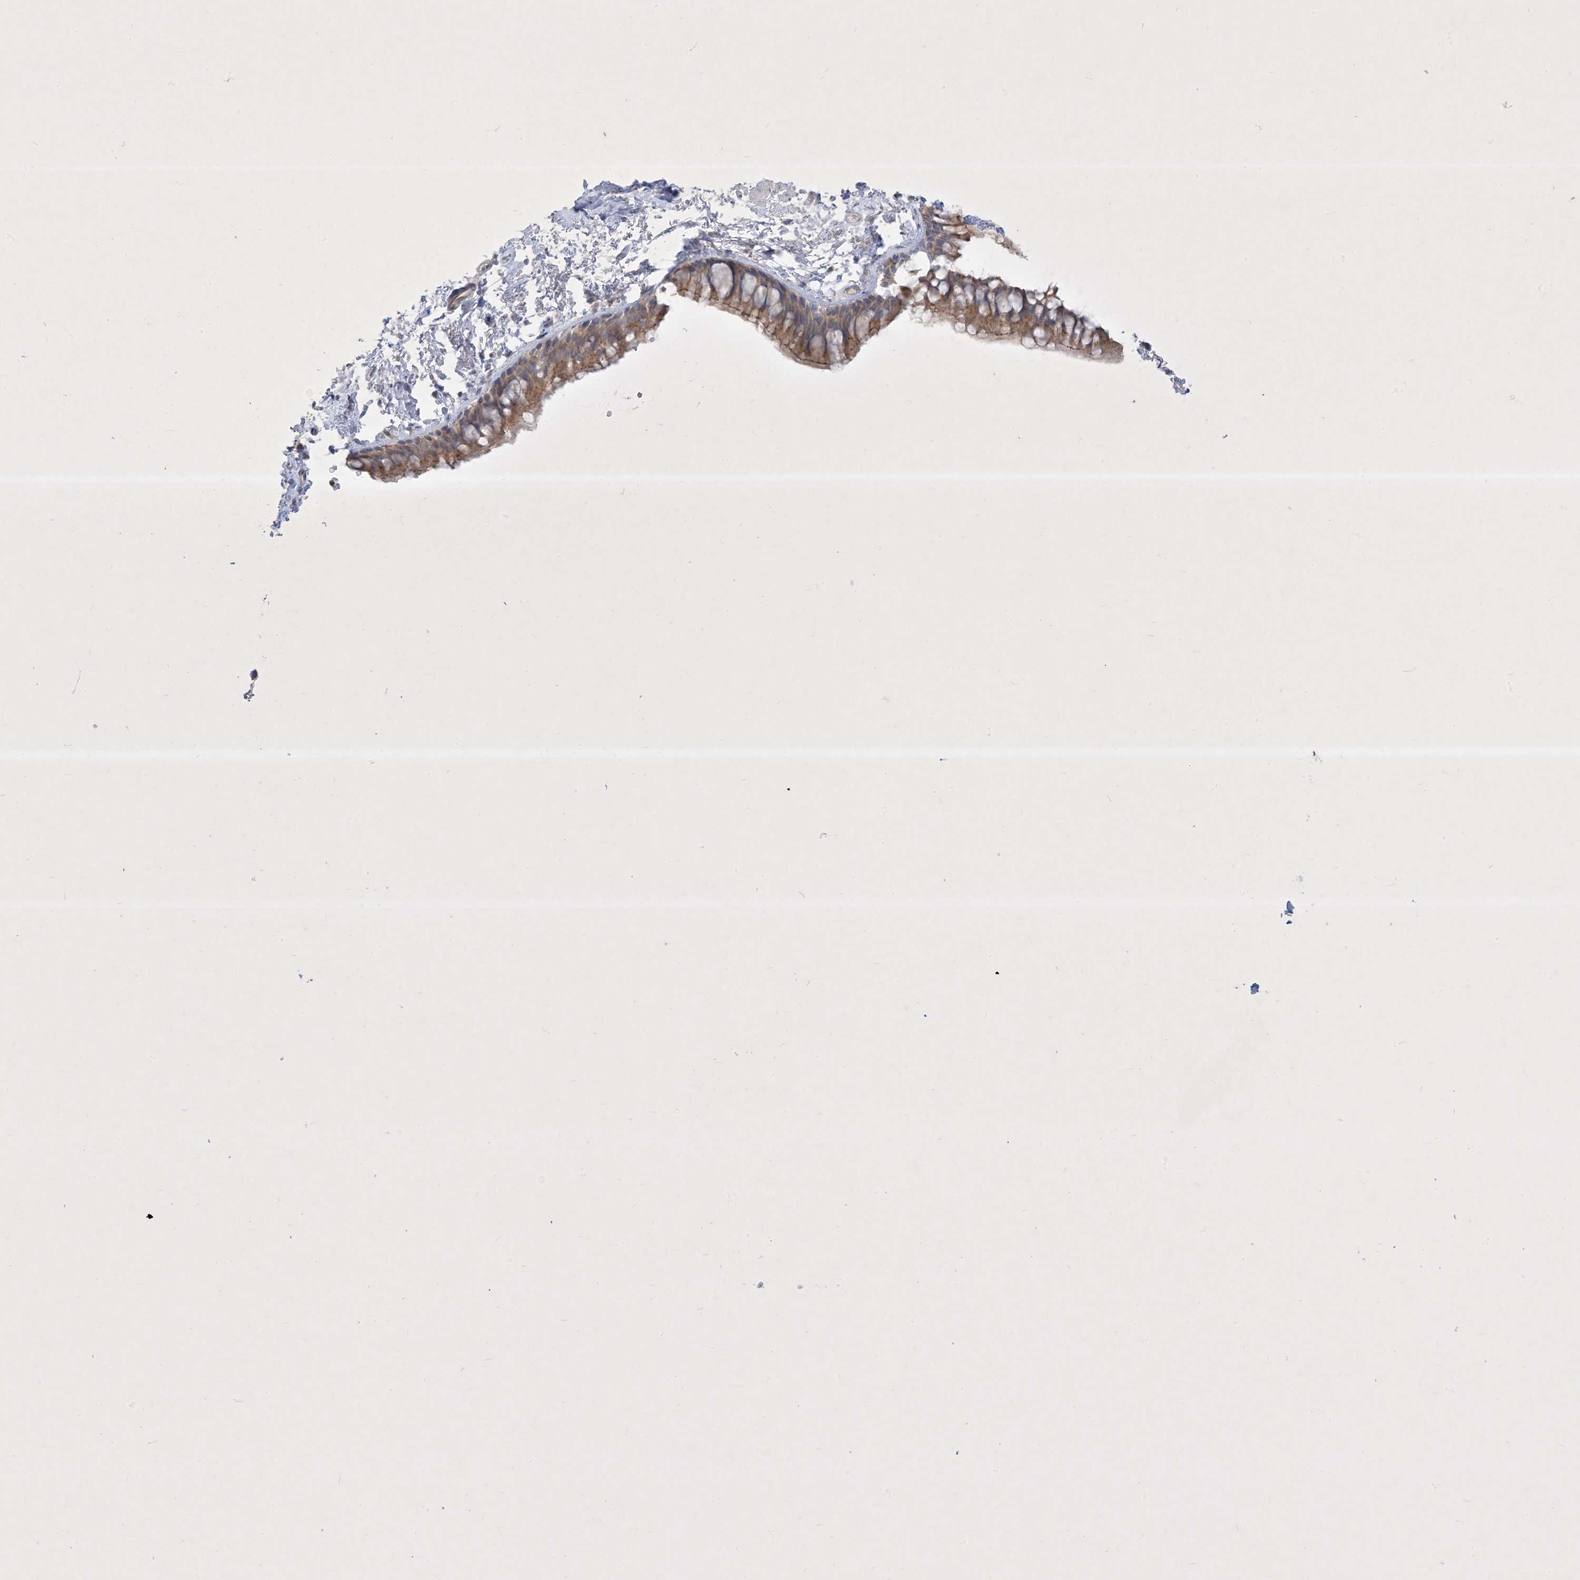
{"staining": {"intensity": "moderate", "quantity": ">75%", "location": "cytoplasmic/membranous"}, "tissue": "bronchus", "cell_type": "Respiratory epithelial cells", "image_type": "normal", "snomed": [{"axis": "morphology", "description": "Normal tissue, NOS"}, {"axis": "topography", "description": "Cartilage tissue"}, {"axis": "topography", "description": "Bronchus"}], "caption": "DAB immunohistochemical staining of unremarkable bronchus exhibits moderate cytoplasmic/membranous protein staining in about >75% of respiratory epithelial cells.", "gene": "PLEKHA3", "patient": {"sex": "female", "age": 73}}